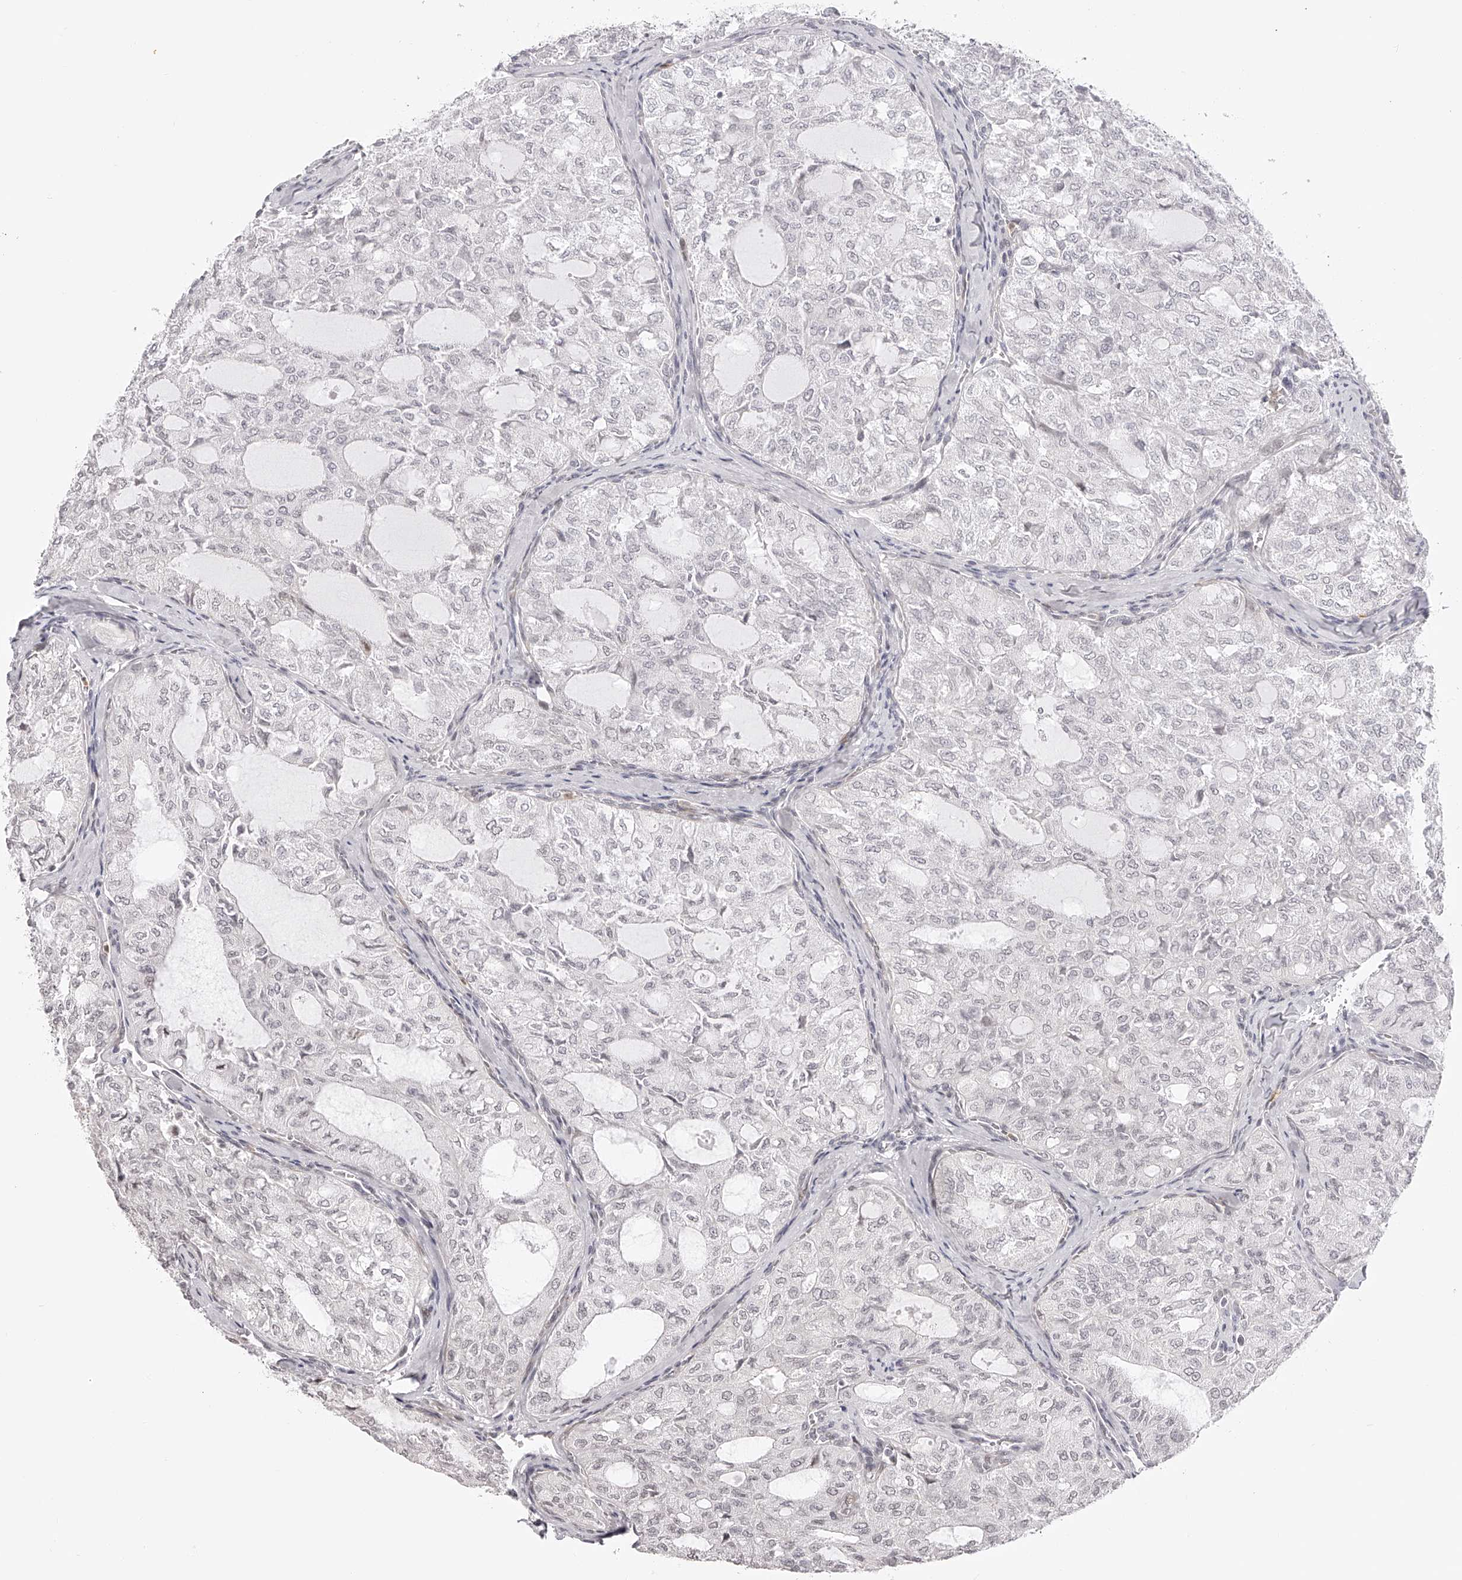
{"staining": {"intensity": "weak", "quantity": "<25%", "location": "nuclear"}, "tissue": "thyroid cancer", "cell_type": "Tumor cells", "image_type": "cancer", "snomed": [{"axis": "morphology", "description": "Follicular adenoma carcinoma, NOS"}, {"axis": "topography", "description": "Thyroid gland"}], "caption": "The image displays no staining of tumor cells in thyroid cancer.", "gene": "PLEKHG1", "patient": {"sex": "male", "age": 75}}